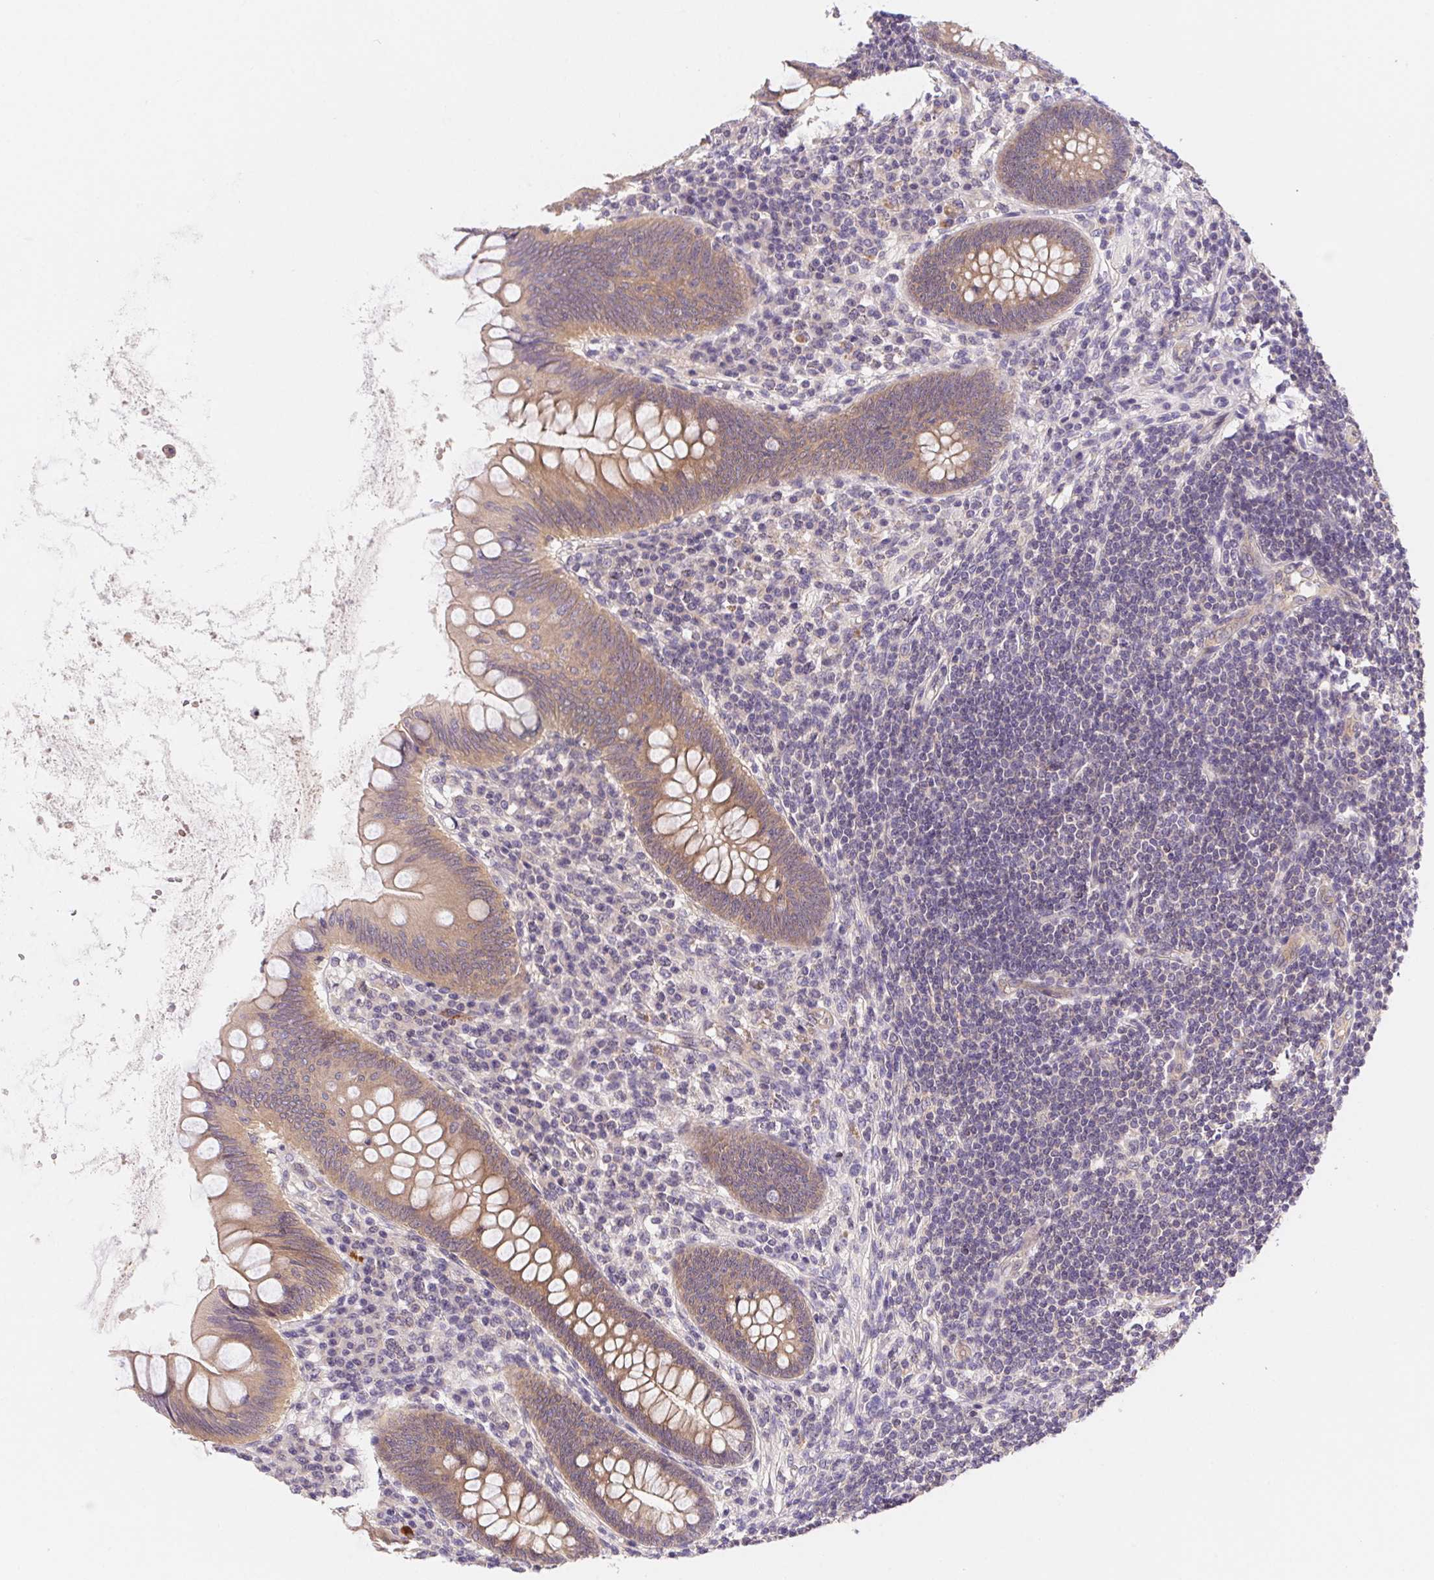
{"staining": {"intensity": "moderate", "quantity": ">75%", "location": "cytoplasmic/membranous"}, "tissue": "appendix", "cell_type": "Glandular cells", "image_type": "normal", "snomed": [{"axis": "morphology", "description": "Normal tissue, NOS"}, {"axis": "topography", "description": "Appendix"}], "caption": "A brown stain shows moderate cytoplasmic/membranous staining of a protein in glandular cells of unremarkable human appendix. (DAB (3,3'-diaminobenzidine) IHC with brightfield microscopy, high magnification).", "gene": "PRKAA1", "patient": {"sex": "female", "age": 57}}